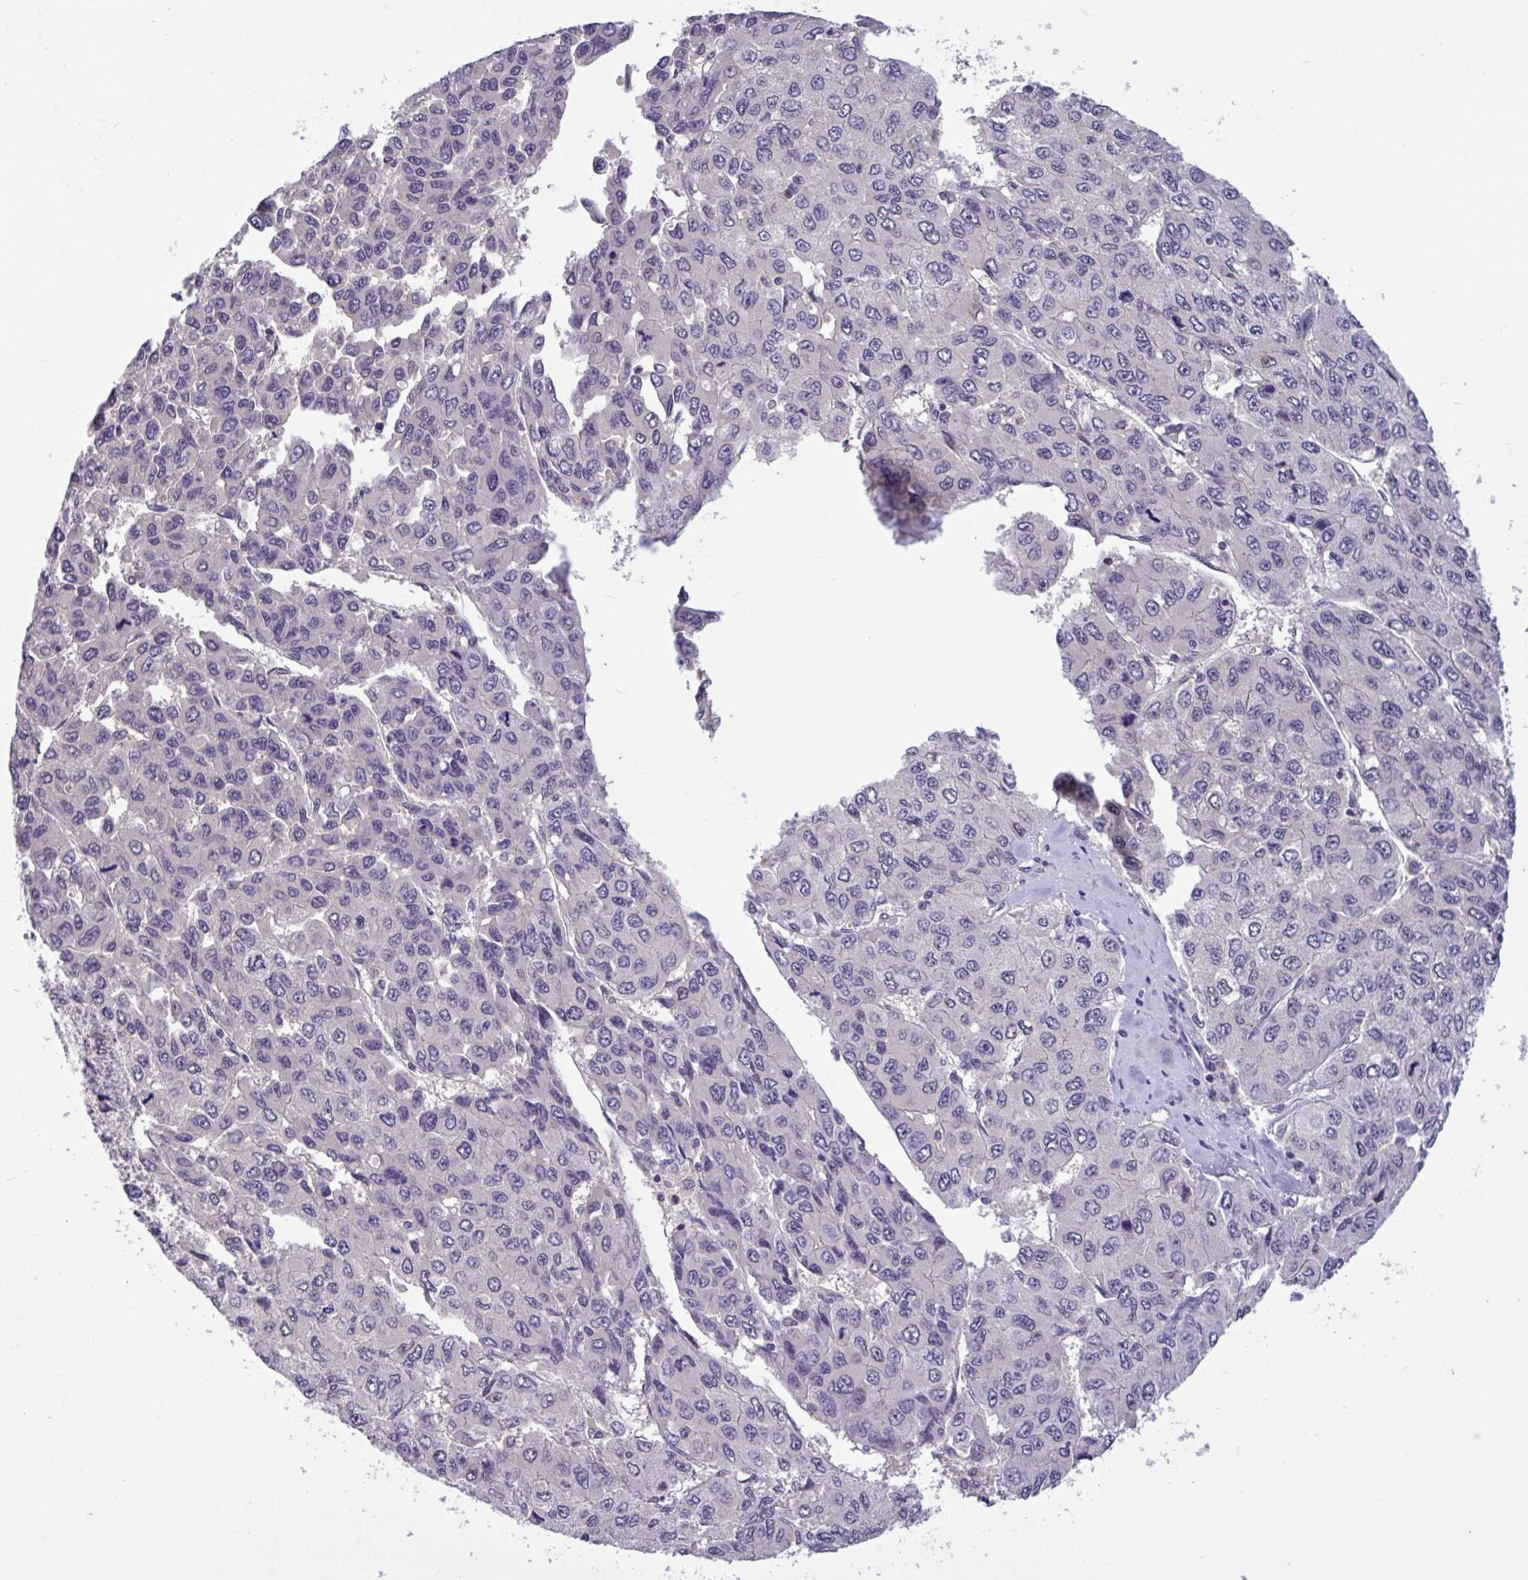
{"staining": {"intensity": "negative", "quantity": "none", "location": "none"}, "tissue": "liver cancer", "cell_type": "Tumor cells", "image_type": "cancer", "snomed": [{"axis": "morphology", "description": "Carcinoma, Hepatocellular, NOS"}, {"axis": "topography", "description": "Liver"}], "caption": "High power microscopy image of an immunohistochemistry photomicrograph of hepatocellular carcinoma (liver), revealing no significant expression in tumor cells.", "gene": "RBL1", "patient": {"sex": "female", "age": 66}}